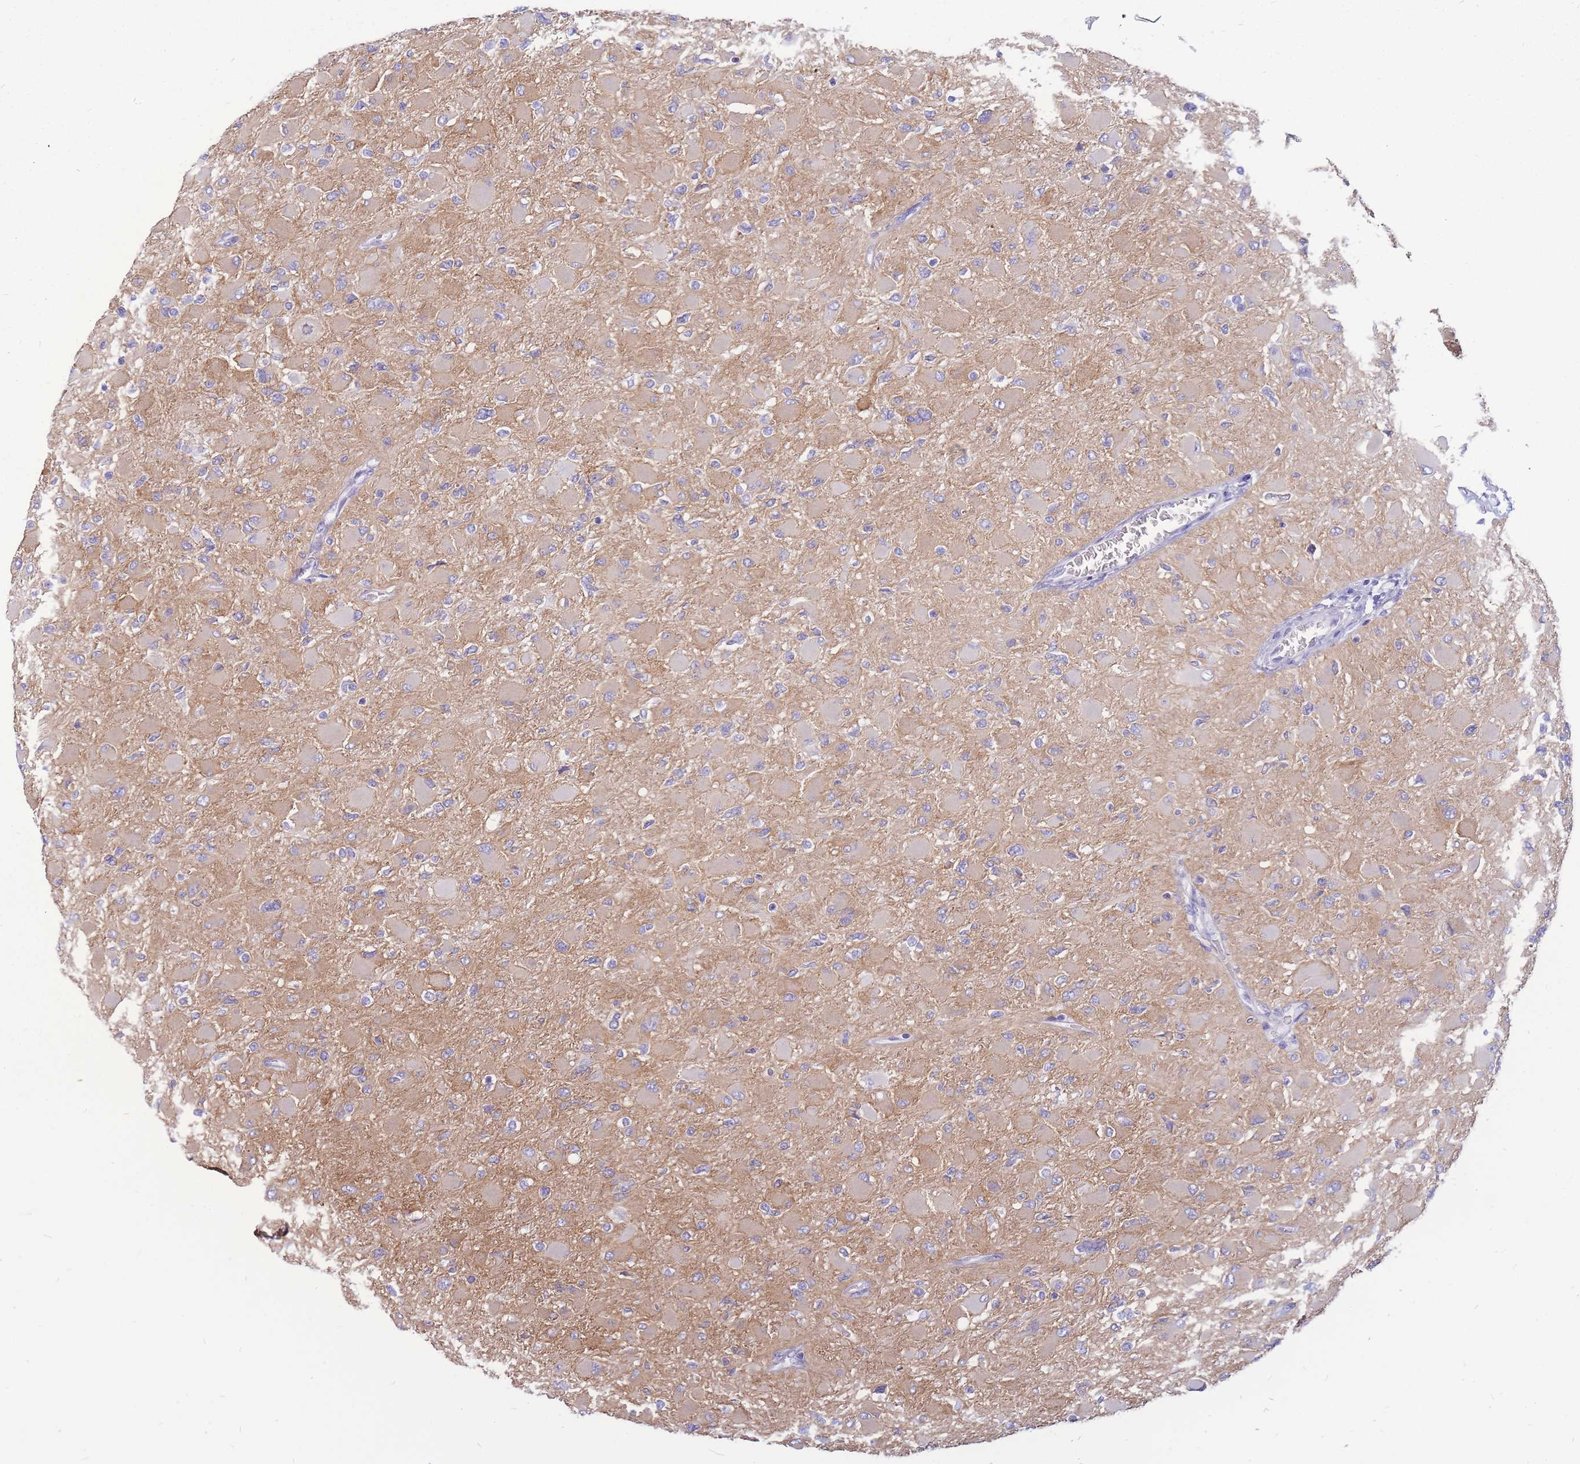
{"staining": {"intensity": "weak", "quantity": "<25%", "location": "cytoplasmic/membranous"}, "tissue": "glioma", "cell_type": "Tumor cells", "image_type": "cancer", "snomed": [{"axis": "morphology", "description": "Glioma, malignant, High grade"}, {"axis": "topography", "description": "Cerebral cortex"}], "caption": "This is an IHC photomicrograph of human high-grade glioma (malignant). There is no positivity in tumor cells.", "gene": "ADD2", "patient": {"sex": "female", "age": 36}}